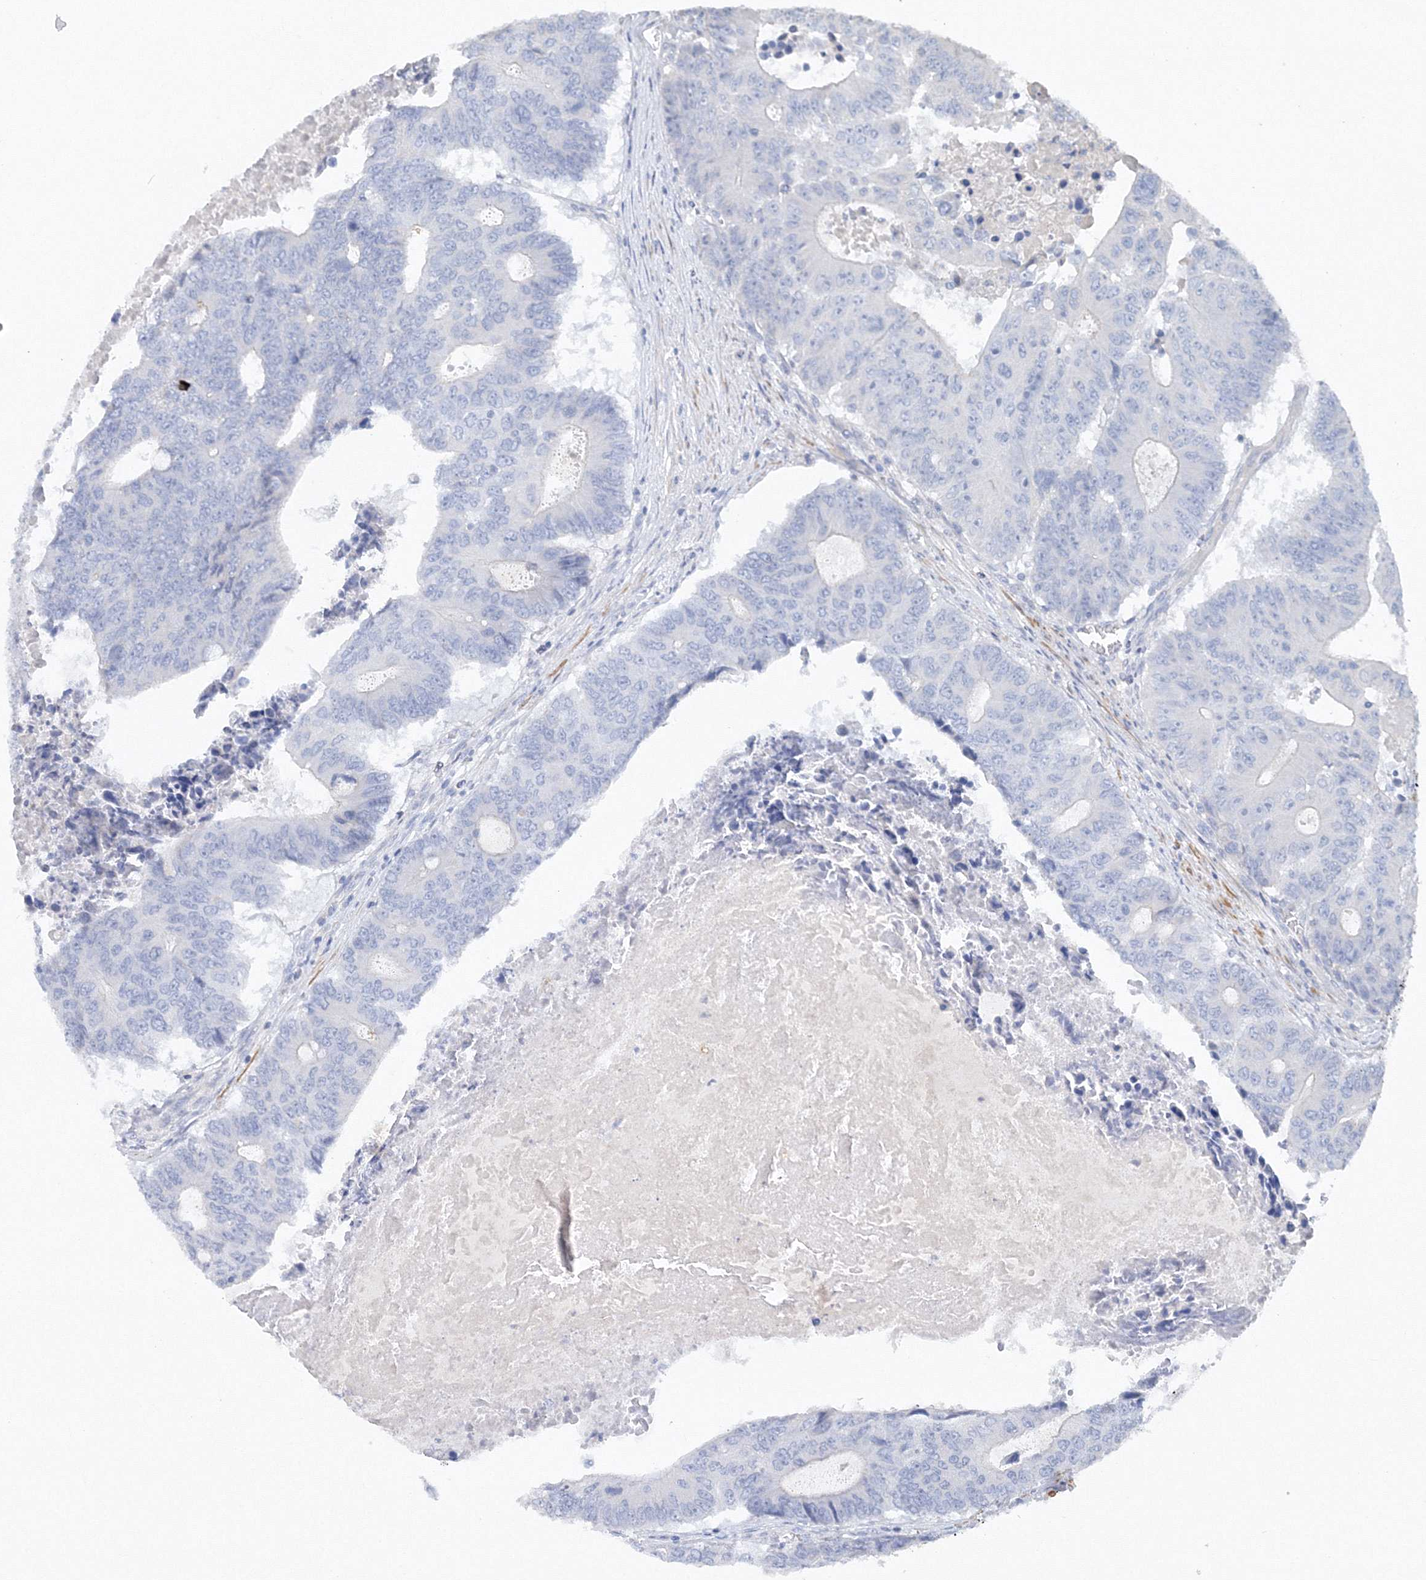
{"staining": {"intensity": "negative", "quantity": "none", "location": "none"}, "tissue": "colorectal cancer", "cell_type": "Tumor cells", "image_type": "cancer", "snomed": [{"axis": "morphology", "description": "Adenocarcinoma, NOS"}, {"axis": "topography", "description": "Colon"}], "caption": "A high-resolution micrograph shows immunohistochemistry (IHC) staining of colorectal cancer (adenocarcinoma), which demonstrates no significant positivity in tumor cells.", "gene": "OSBPL6", "patient": {"sex": "male", "age": 87}}